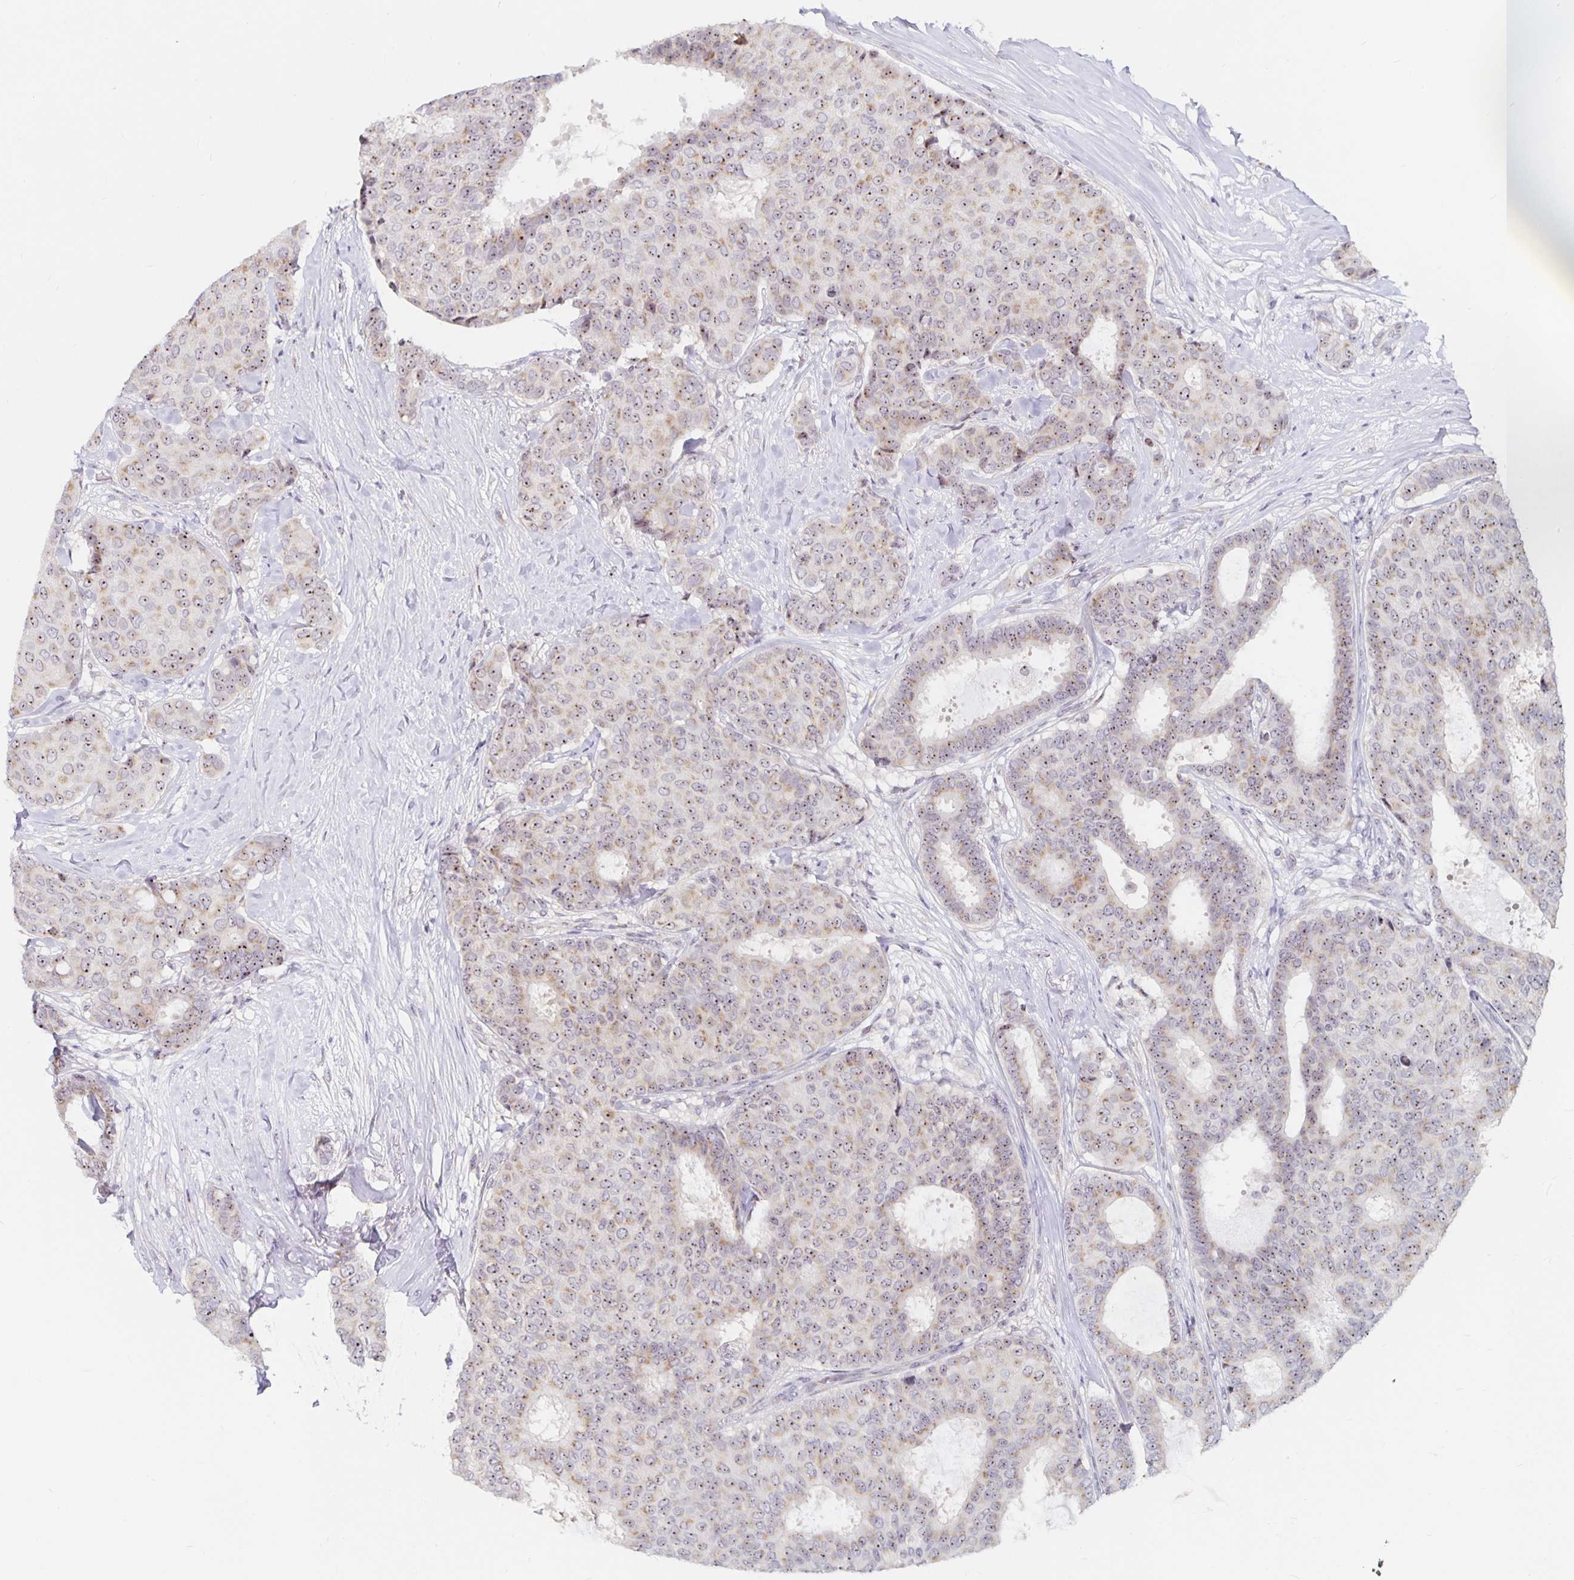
{"staining": {"intensity": "moderate", "quantity": ">75%", "location": "nuclear"}, "tissue": "breast cancer", "cell_type": "Tumor cells", "image_type": "cancer", "snomed": [{"axis": "morphology", "description": "Duct carcinoma"}, {"axis": "topography", "description": "Breast"}], "caption": "IHC of human intraductal carcinoma (breast) reveals medium levels of moderate nuclear expression in approximately >75% of tumor cells.", "gene": "NUP85", "patient": {"sex": "female", "age": 75}}